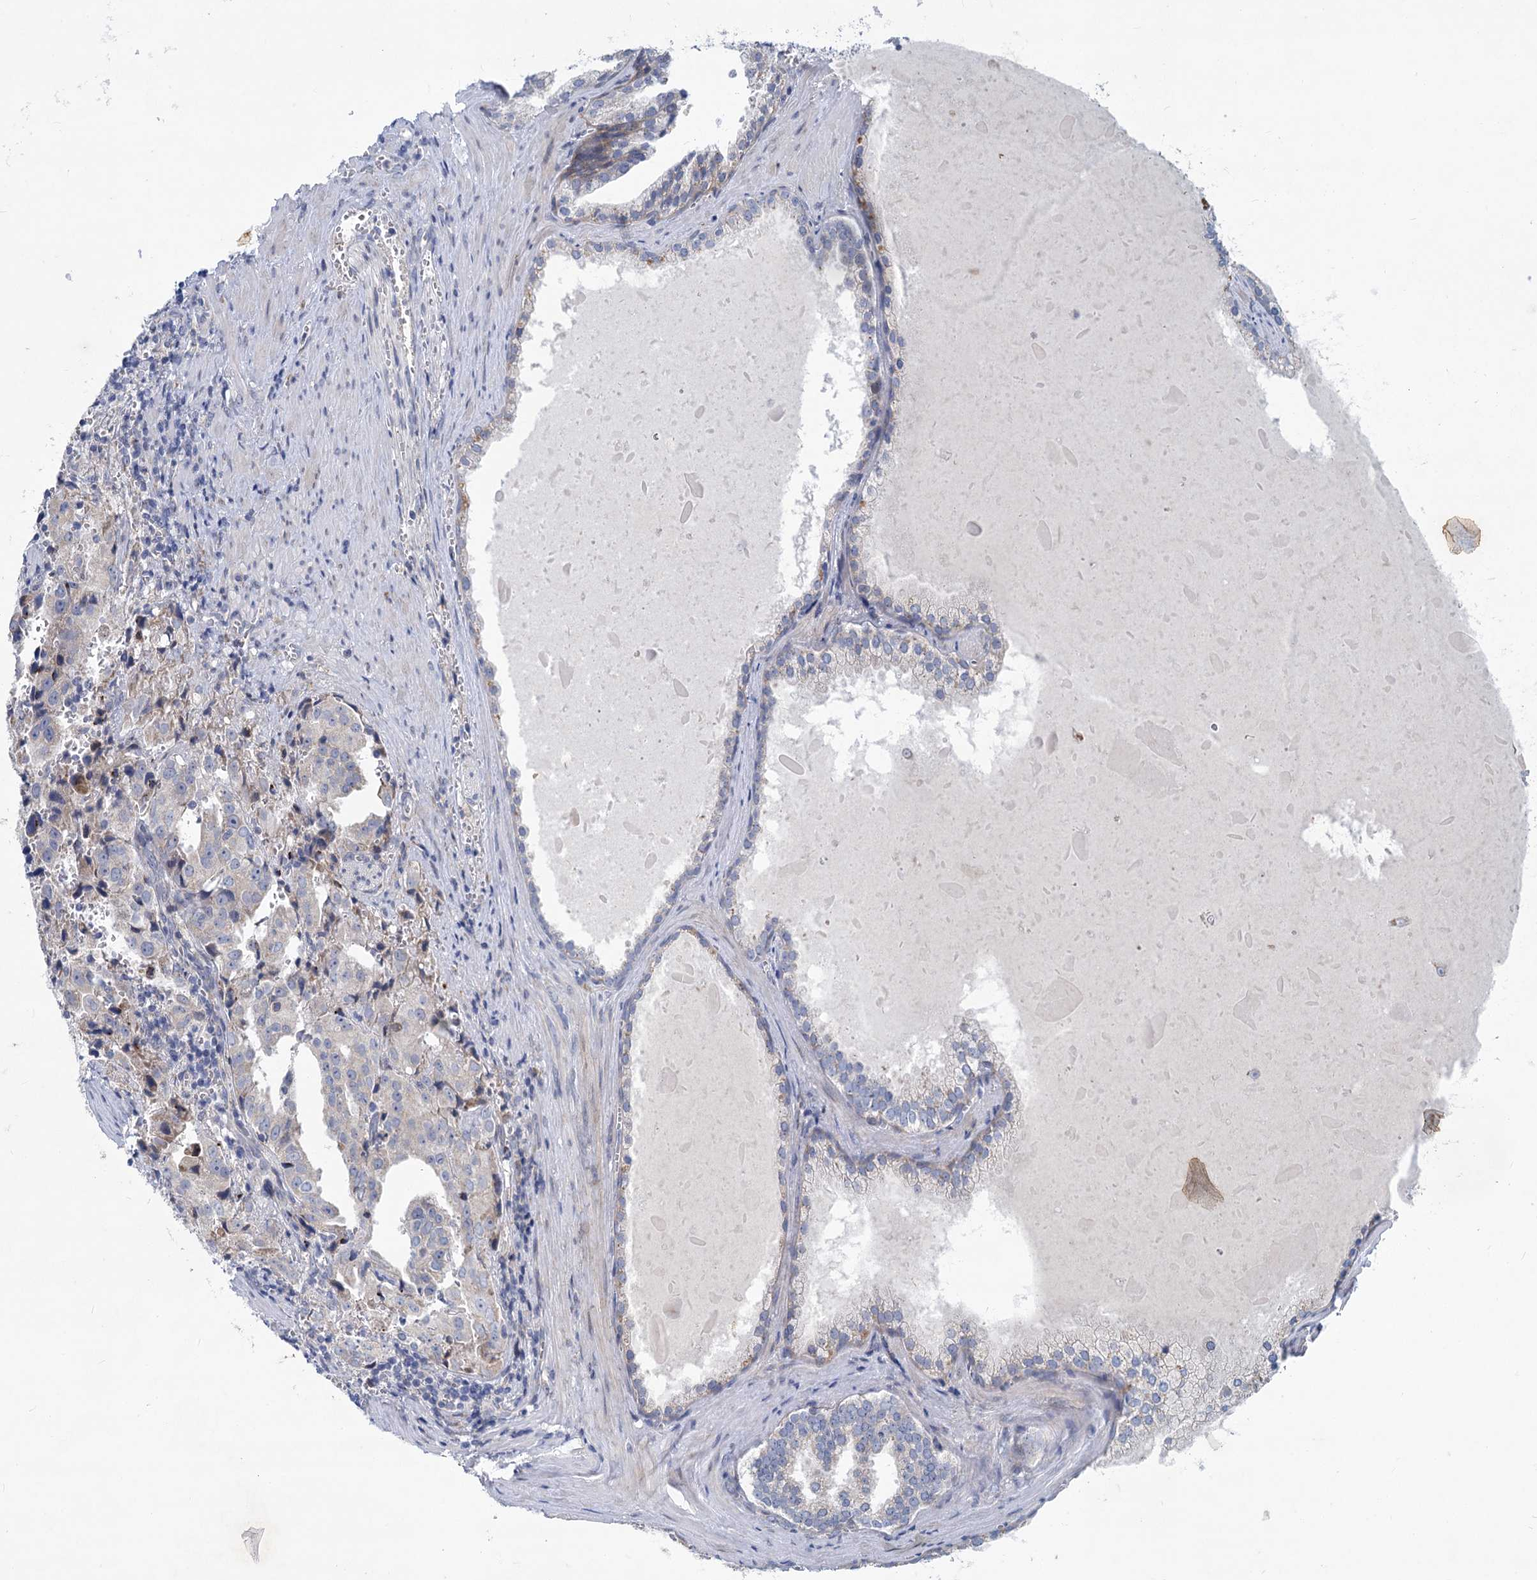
{"staining": {"intensity": "negative", "quantity": "none", "location": "none"}, "tissue": "prostate cancer", "cell_type": "Tumor cells", "image_type": "cancer", "snomed": [{"axis": "morphology", "description": "Adenocarcinoma, High grade"}, {"axis": "topography", "description": "Prostate"}], "caption": "Histopathology image shows no significant protein staining in tumor cells of prostate cancer (high-grade adenocarcinoma).", "gene": "PRSS35", "patient": {"sex": "male", "age": 68}}